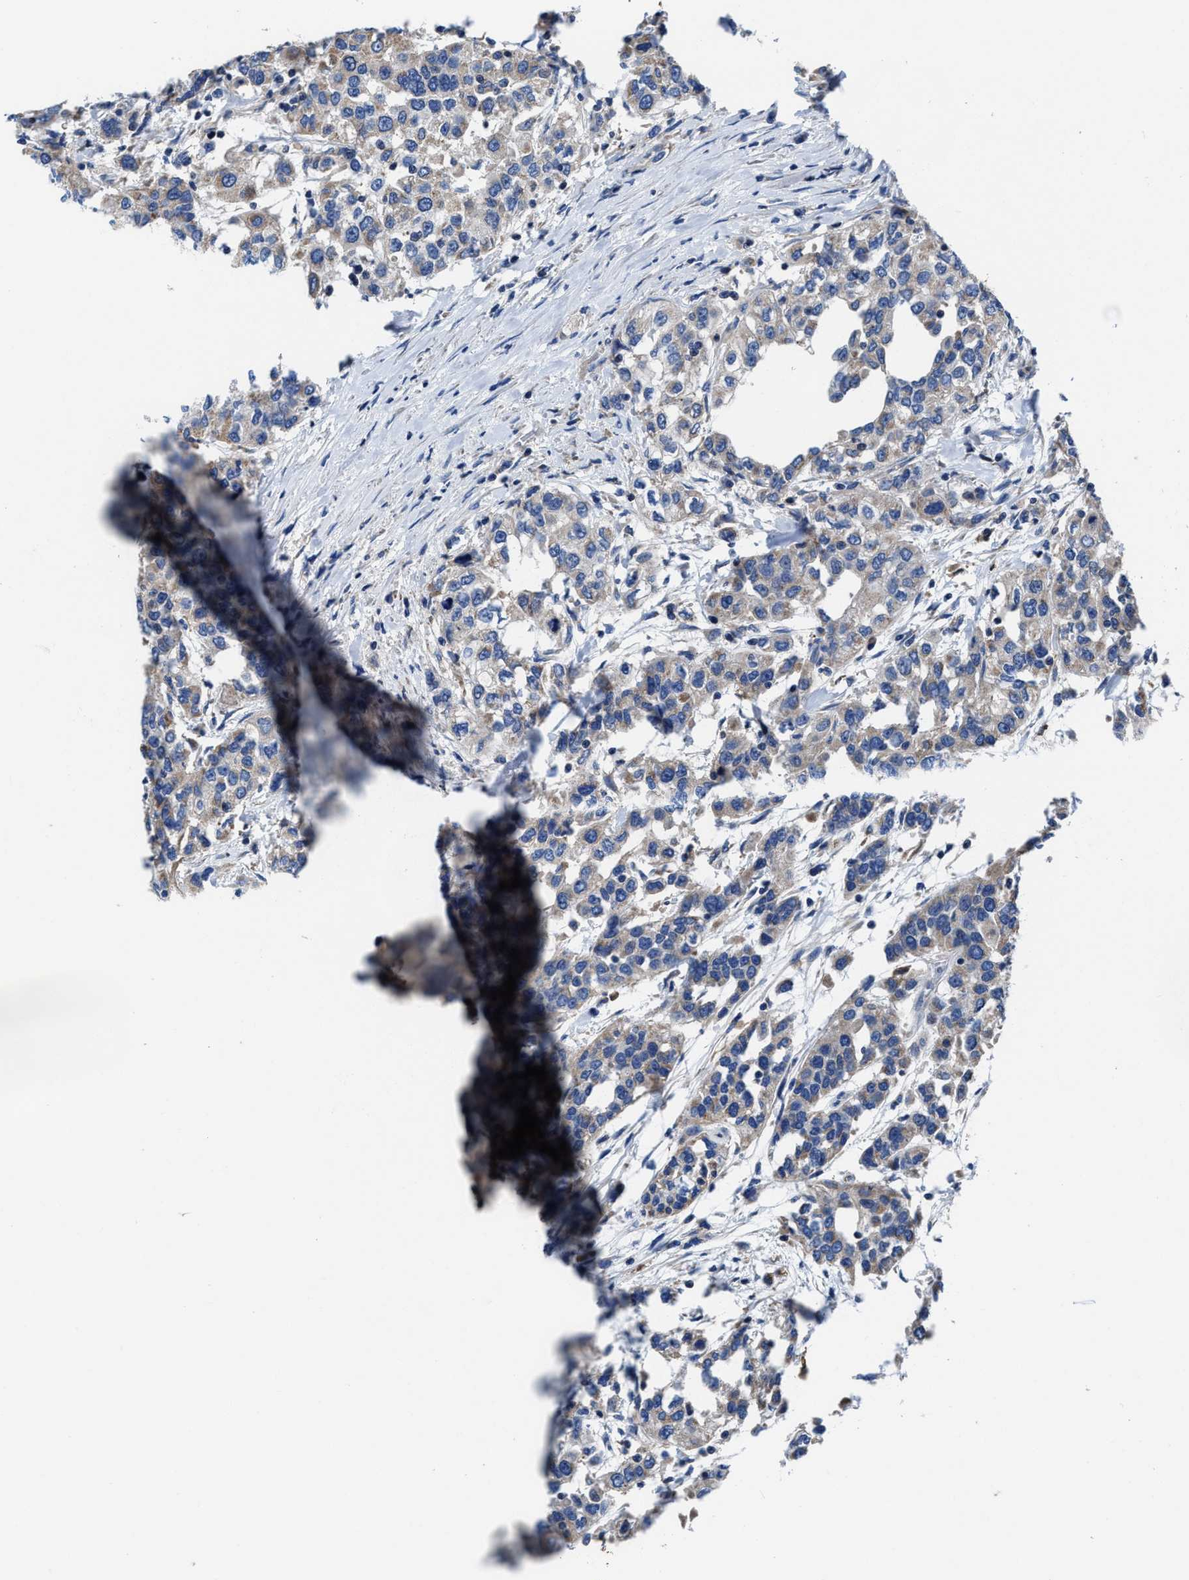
{"staining": {"intensity": "weak", "quantity": "25%-75%", "location": "cytoplasmic/membranous"}, "tissue": "urothelial cancer", "cell_type": "Tumor cells", "image_type": "cancer", "snomed": [{"axis": "morphology", "description": "Urothelial carcinoma, High grade"}, {"axis": "topography", "description": "Urinary bladder"}], "caption": "Tumor cells display low levels of weak cytoplasmic/membranous staining in approximately 25%-75% of cells in human high-grade urothelial carcinoma. (DAB = brown stain, brightfield microscopy at high magnification).", "gene": "TMEM30A", "patient": {"sex": "female", "age": 80}}